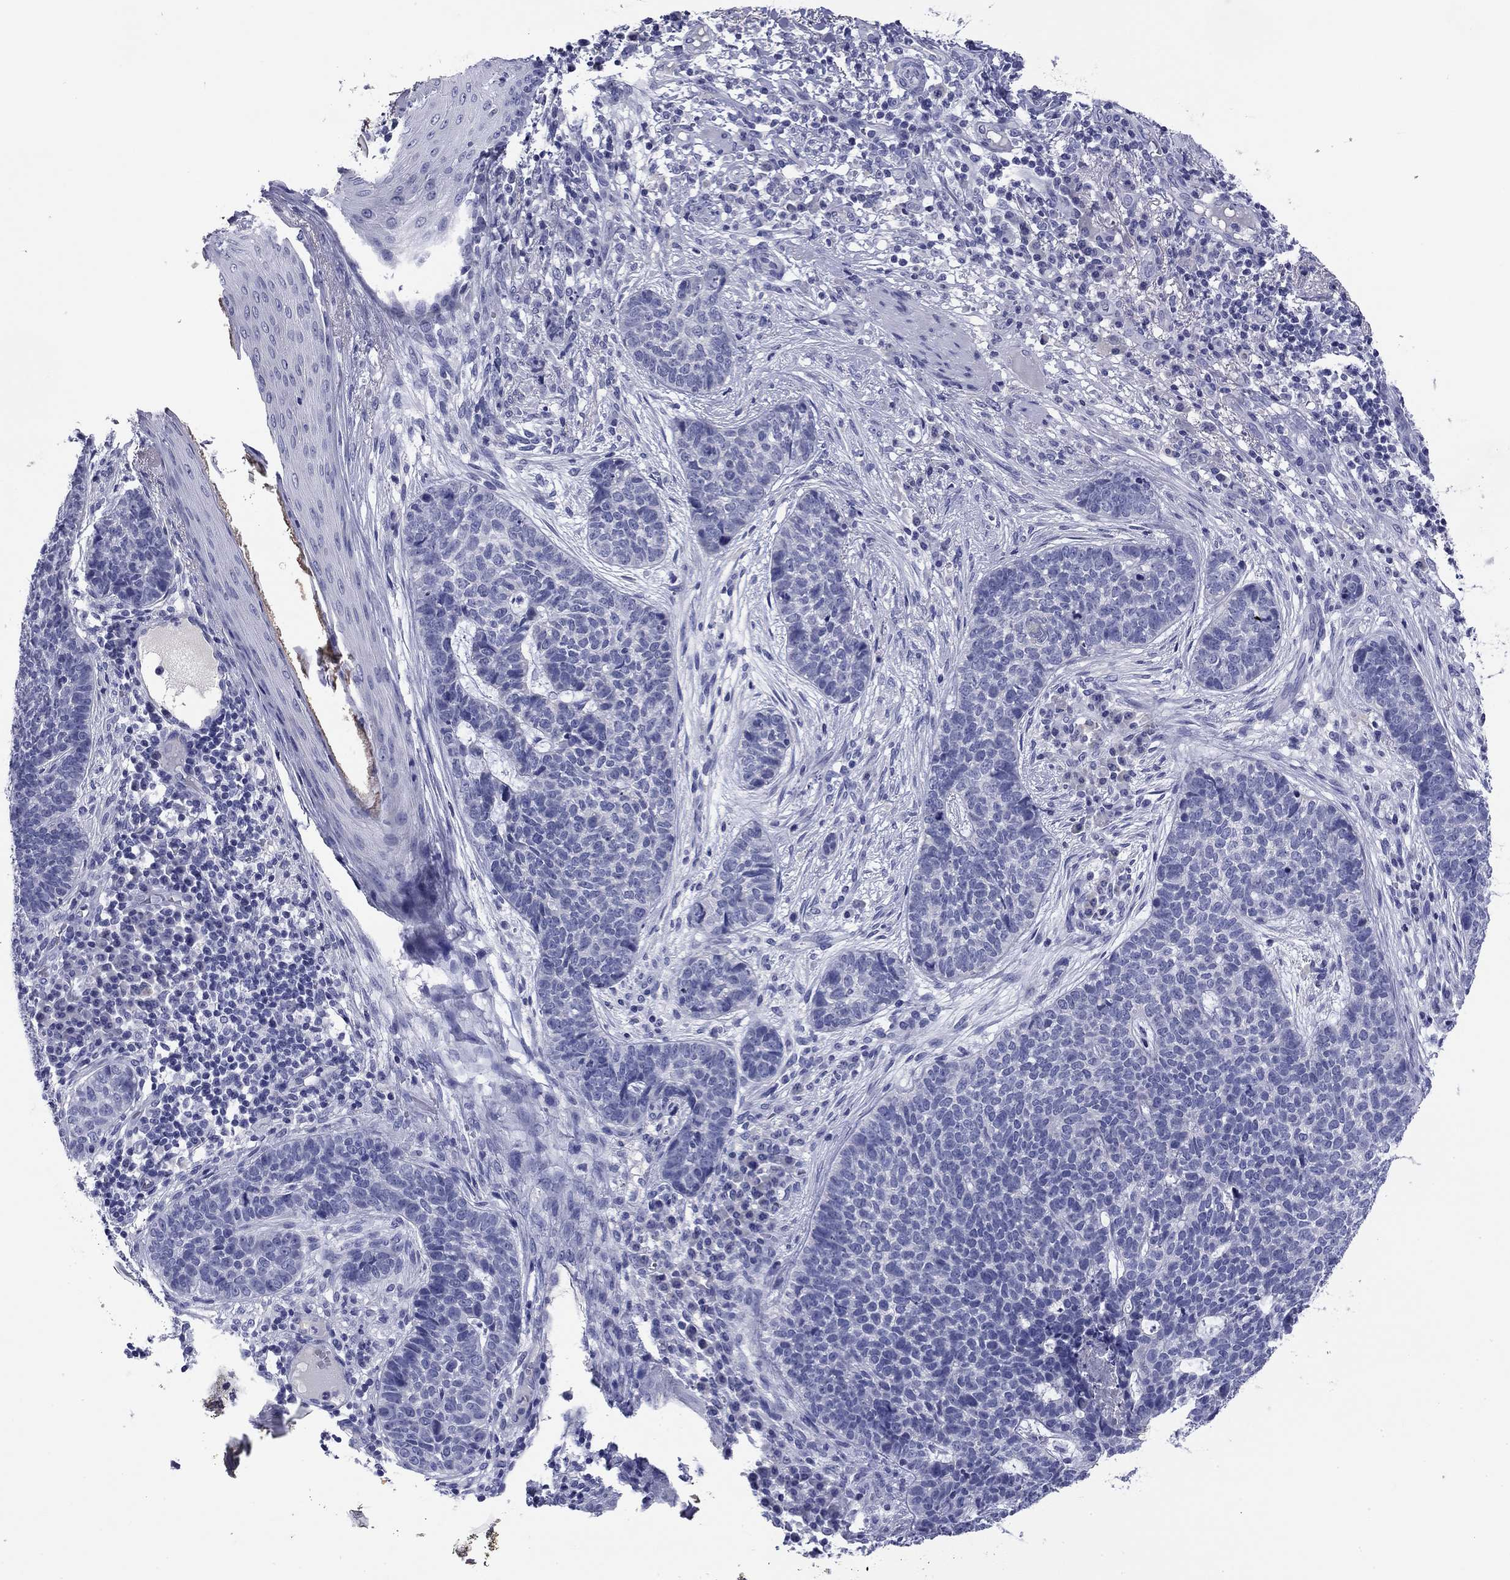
{"staining": {"intensity": "negative", "quantity": "none", "location": "none"}, "tissue": "skin cancer", "cell_type": "Tumor cells", "image_type": "cancer", "snomed": [{"axis": "morphology", "description": "Basal cell carcinoma"}, {"axis": "topography", "description": "Skin"}], "caption": "Tumor cells show no significant protein expression in skin basal cell carcinoma.", "gene": "ABCC2", "patient": {"sex": "female", "age": 69}}